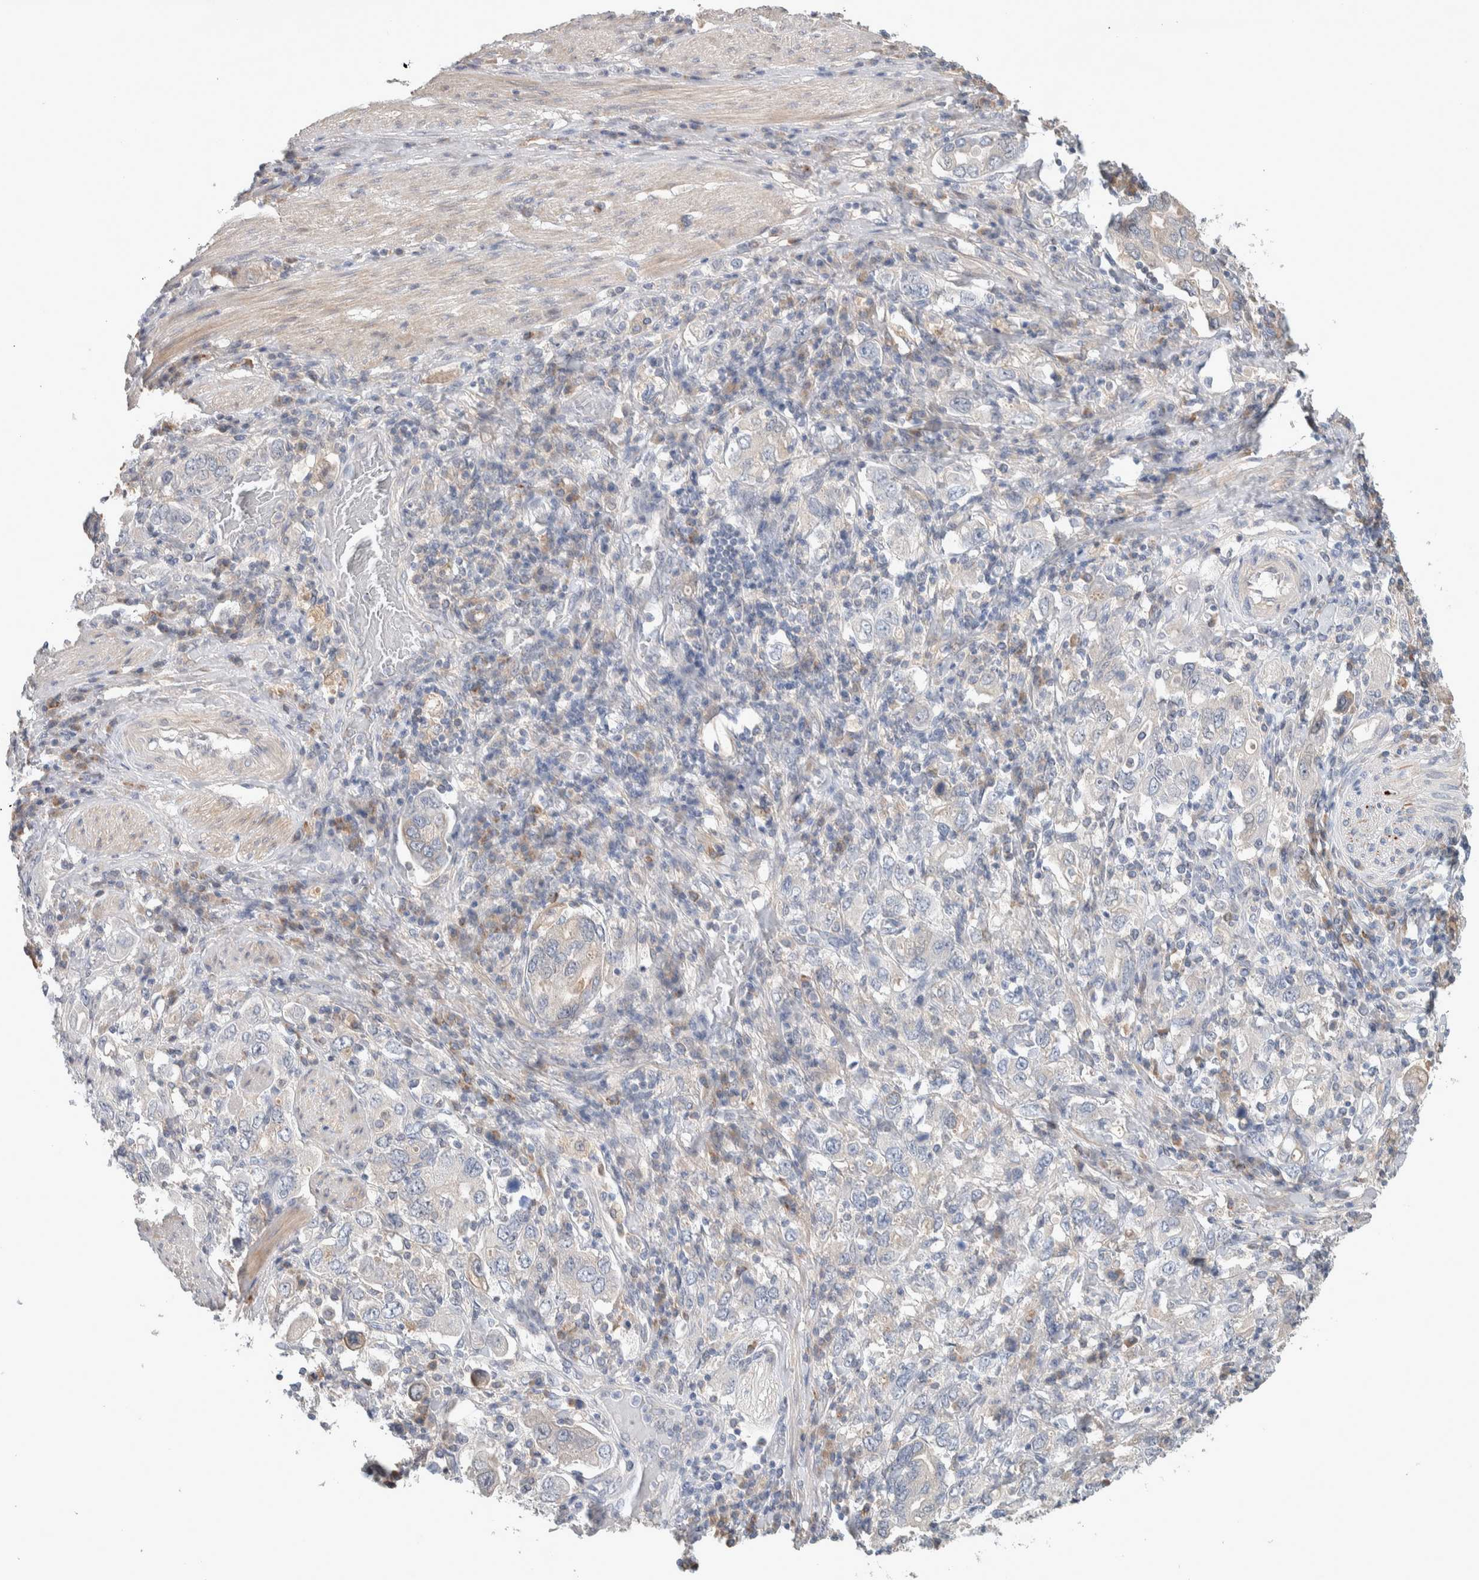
{"staining": {"intensity": "negative", "quantity": "none", "location": "none"}, "tissue": "stomach cancer", "cell_type": "Tumor cells", "image_type": "cancer", "snomed": [{"axis": "morphology", "description": "Adenocarcinoma, NOS"}, {"axis": "topography", "description": "Stomach, upper"}], "caption": "An IHC histopathology image of adenocarcinoma (stomach) is shown. There is no staining in tumor cells of adenocarcinoma (stomach). (Immunohistochemistry (ihc), brightfield microscopy, high magnification).", "gene": "DEPTOR", "patient": {"sex": "male", "age": 62}}